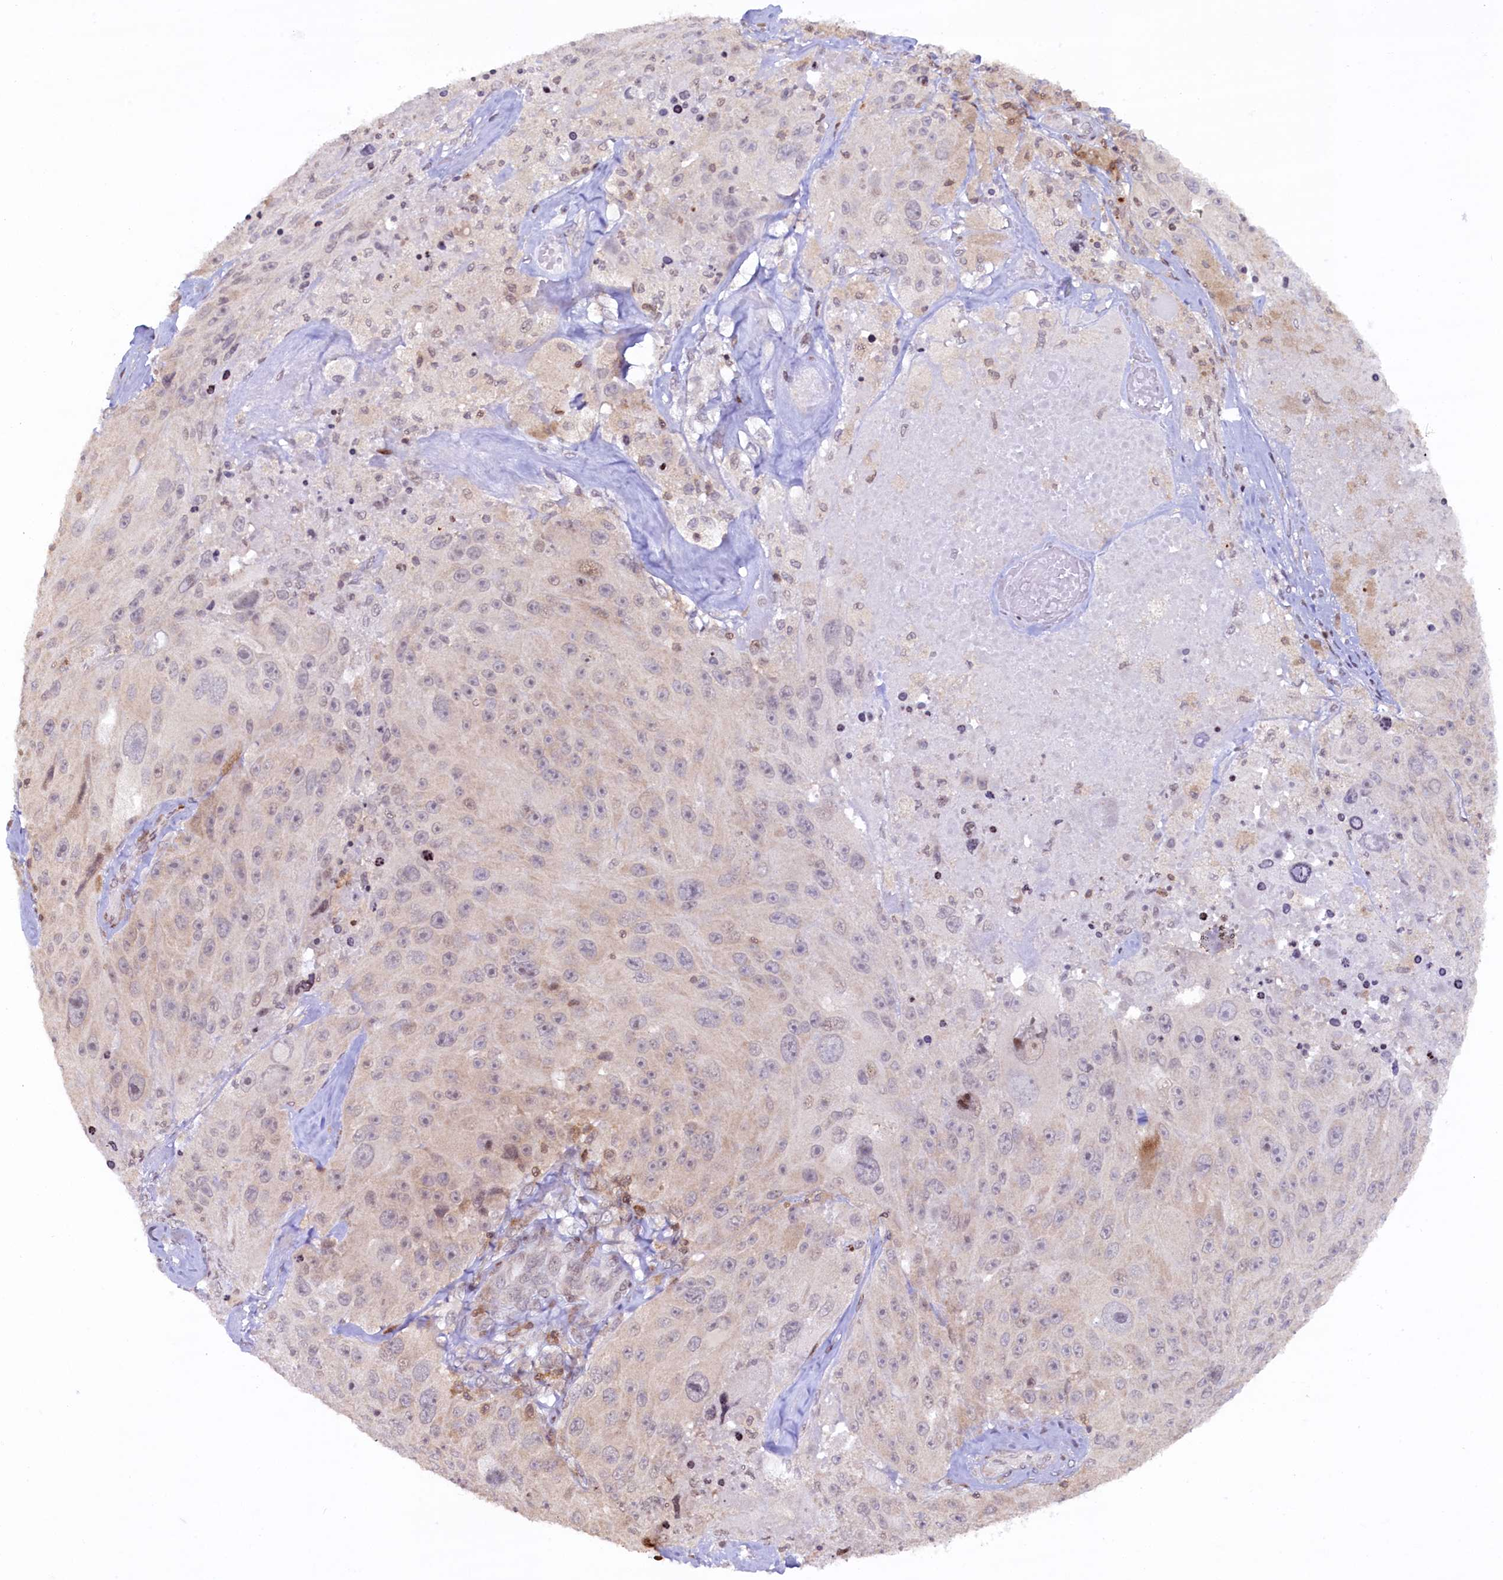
{"staining": {"intensity": "negative", "quantity": "none", "location": "none"}, "tissue": "melanoma", "cell_type": "Tumor cells", "image_type": "cancer", "snomed": [{"axis": "morphology", "description": "Malignant melanoma, Metastatic site"}, {"axis": "topography", "description": "Lymph node"}], "caption": "An image of malignant melanoma (metastatic site) stained for a protein demonstrates no brown staining in tumor cells. (Immunohistochemistry, brightfield microscopy, high magnification).", "gene": "FYB1", "patient": {"sex": "male", "age": 62}}